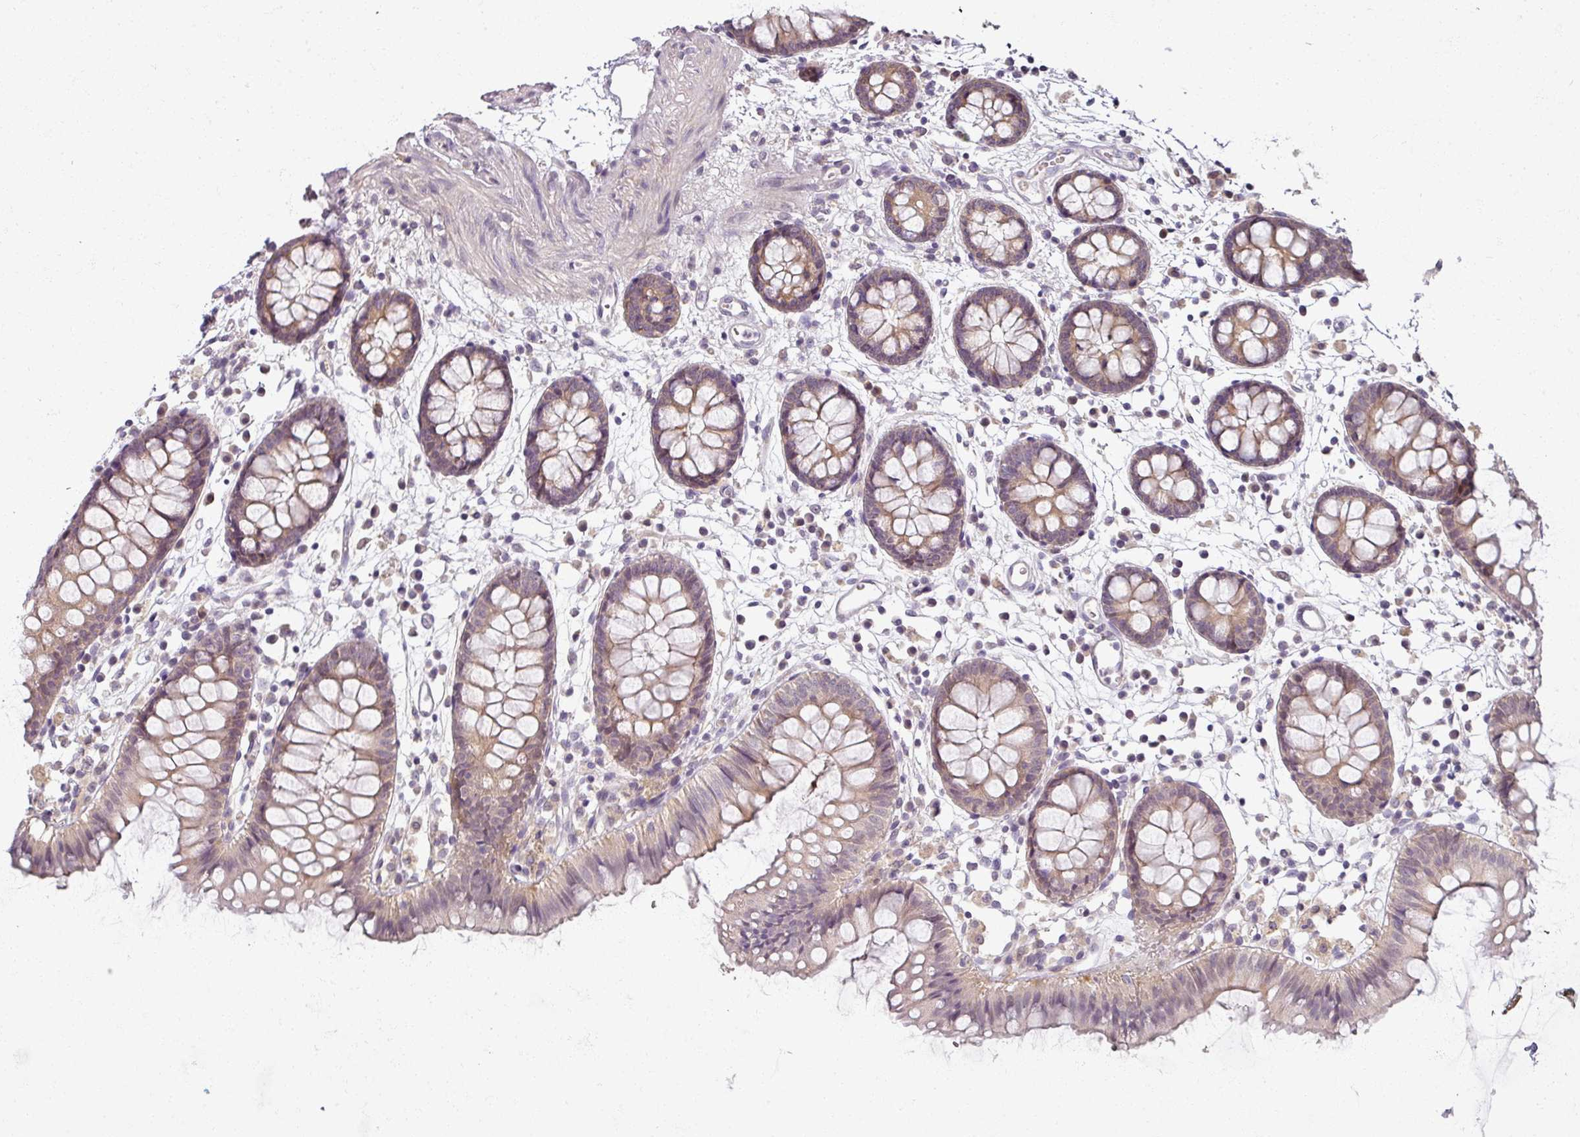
{"staining": {"intensity": "weak", "quantity": ">75%", "location": "cytoplasmic/membranous"}, "tissue": "colon", "cell_type": "Endothelial cells", "image_type": "normal", "snomed": [{"axis": "morphology", "description": "Normal tissue, NOS"}, {"axis": "topography", "description": "Colon"}], "caption": "A brown stain highlights weak cytoplasmic/membranous staining of a protein in endothelial cells of benign human colon.", "gene": "MYMK", "patient": {"sex": "female", "age": 84}}